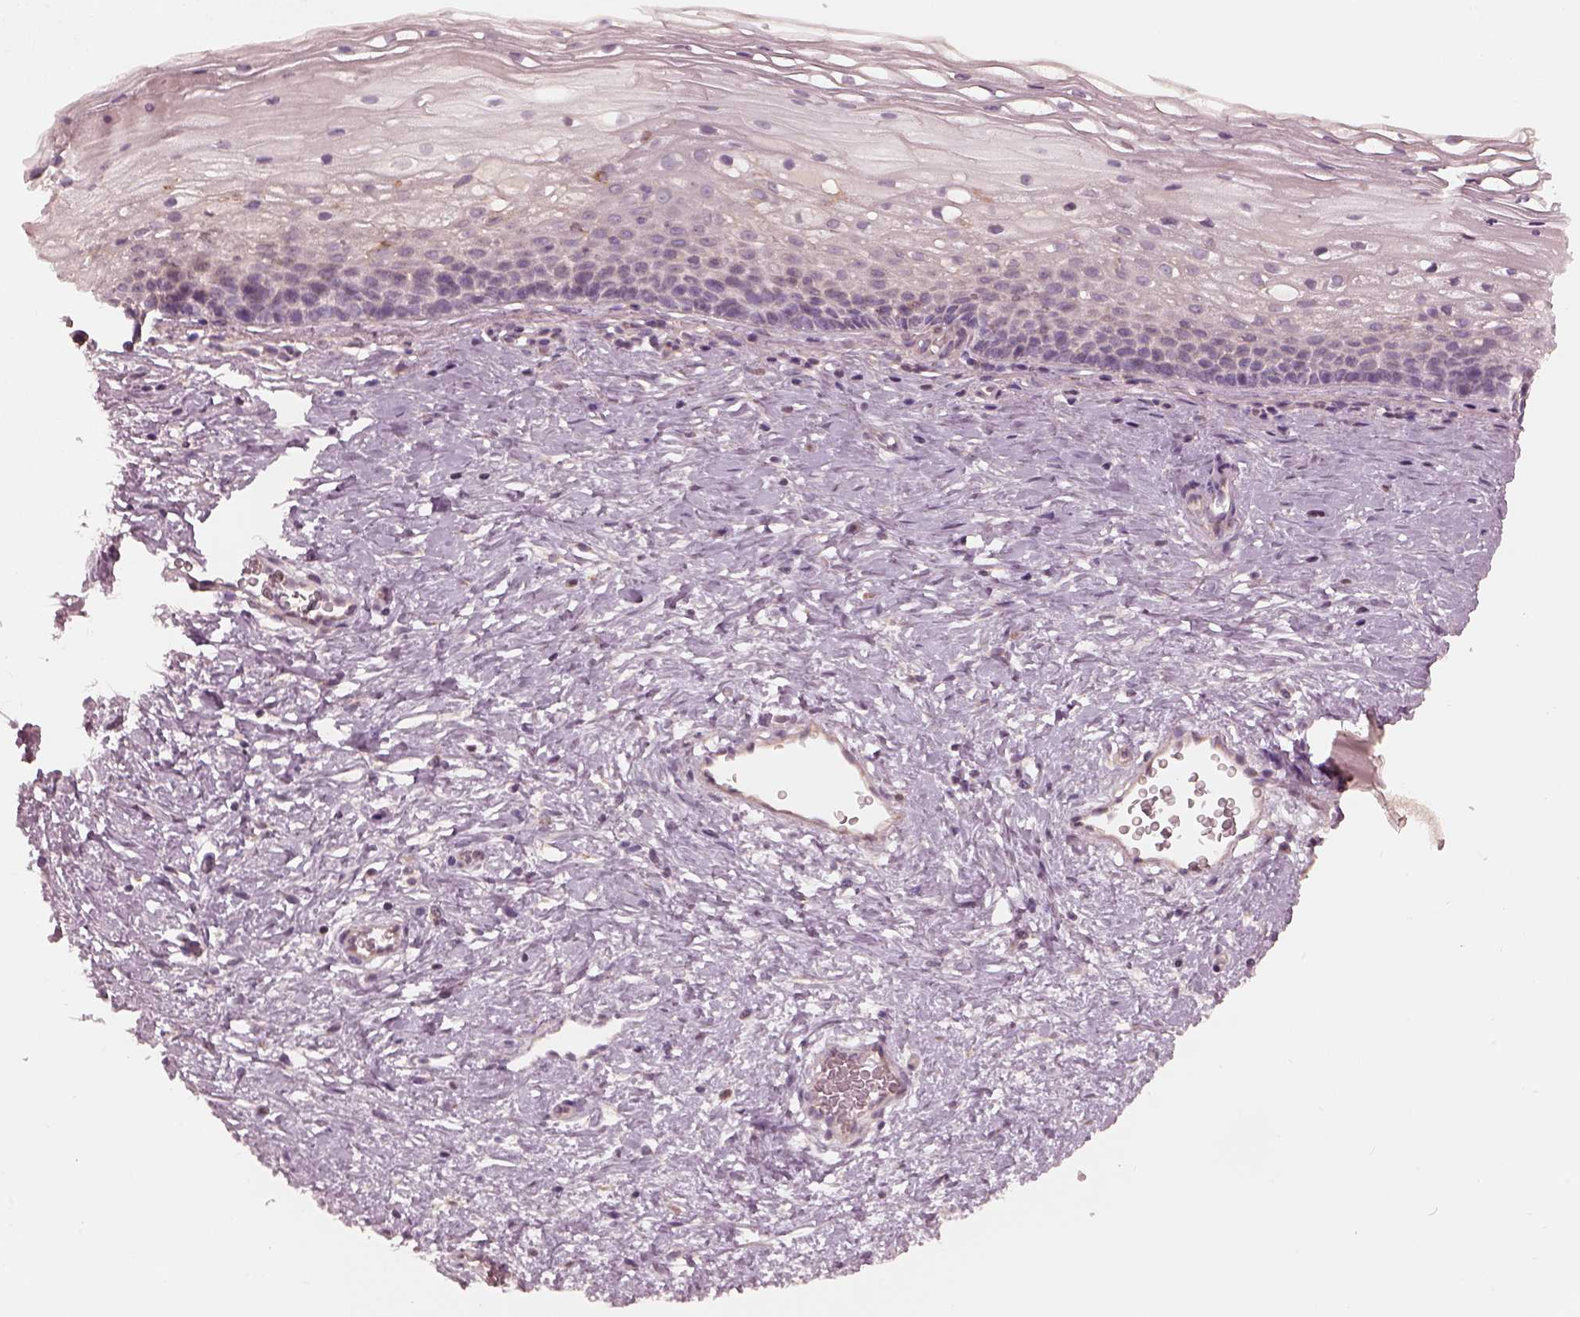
{"staining": {"intensity": "negative", "quantity": "none", "location": "none"}, "tissue": "cervix", "cell_type": "Glandular cells", "image_type": "normal", "snomed": [{"axis": "morphology", "description": "Normal tissue, NOS"}, {"axis": "topography", "description": "Cervix"}], "caption": "Glandular cells are negative for brown protein staining in benign cervix.", "gene": "PRKACG", "patient": {"sex": "female", "age": 34}}